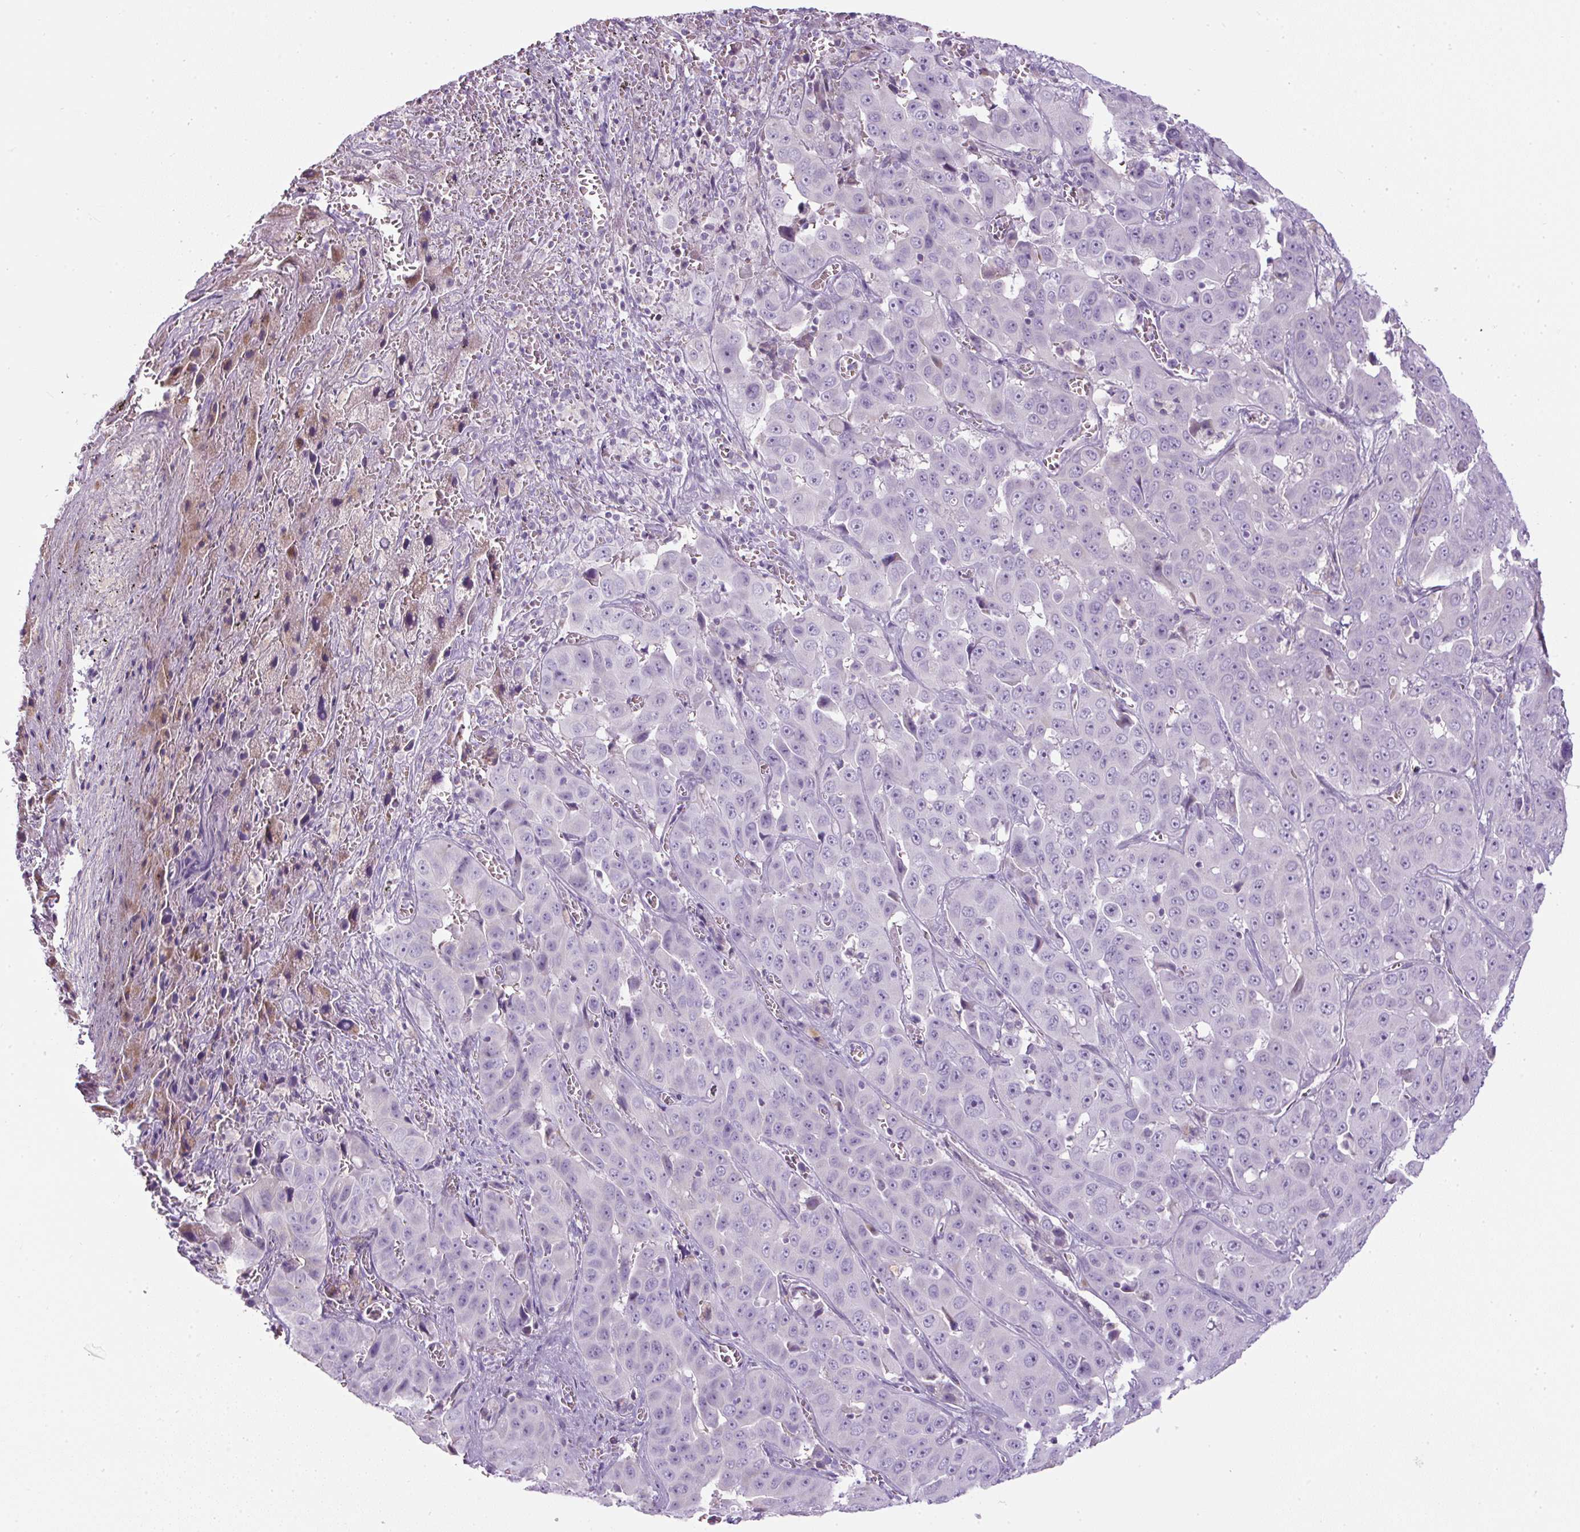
{"staining": {"intensity": "negative", "quantity": "none", "location": "none"}, "tissue": "liver cancer", "cell_type": "Tumor cells", "image_type": "cancer", "snomed": [{"axis": "morphology", "description": "Cholangiocarcinoma"}, {"axis": "topography", "description": "Liver"}], "caption": "A high-resolution micrograph shows IHC staining of cholangiocarcinoma (liver), which demonstrates no significant positivity in tumor cells.", "gene": "FGFBP3", "patient": {"sex": "female", "age": 52}}